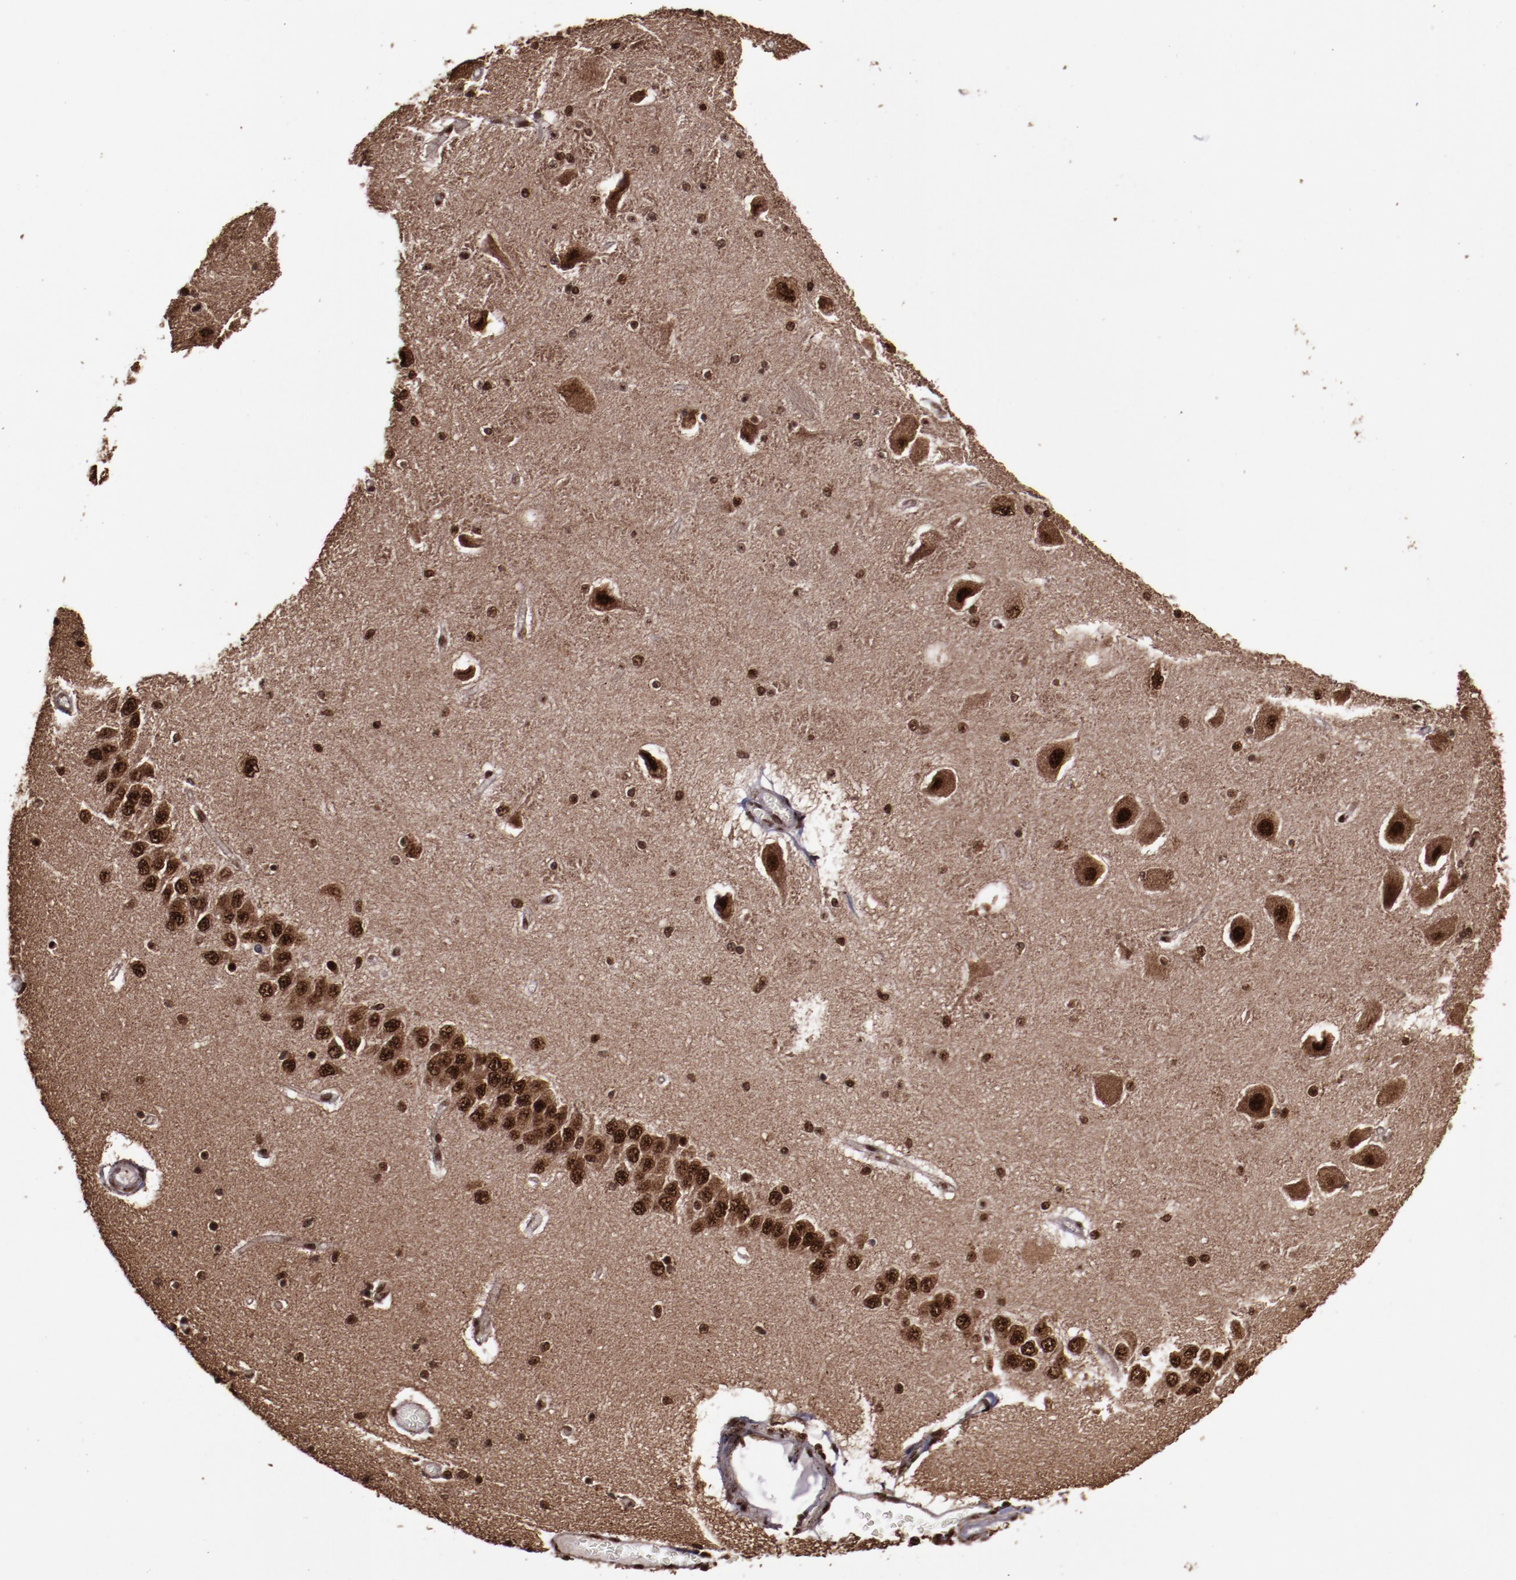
{"staining": {"intensity": "strong", "quantity": ">75%", "location": "nuclear"}, "tissue": "hippocampus", "cell_type": "Glial cells", "image_type": "normal", "snomed": [{"axis": "morphology", "description": "Normal tissue, NOS"}, {"axis": "topography", "description": "Hippocampus"}], "caption": "IHC histopathology image of unremarkable hippocampus stained for a protein (brown), which shows high levels of strong nuclear staining in approximately >75% of glial cells.", "gene": "SNW1", "patient": {"sex": "female", "age": 54}}